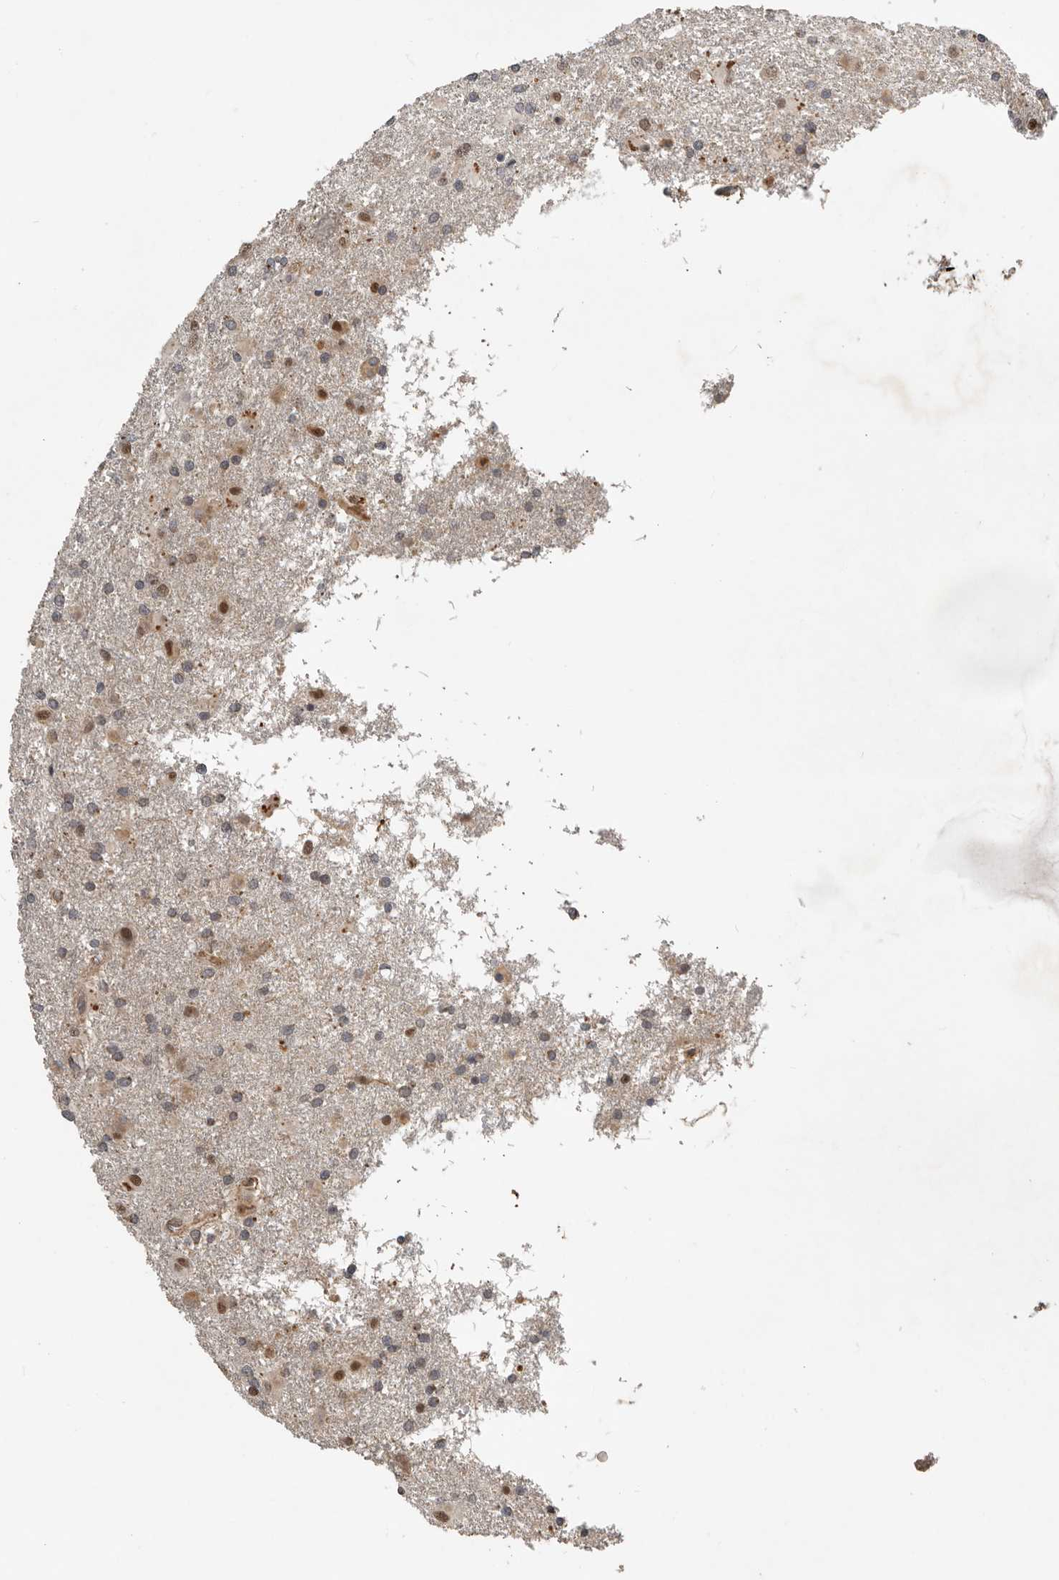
{"staining": {"intensity": "moderate", "quantity": "<25%", "location": "cytoplasmic/membranous,nuclear"}, "tissue": "glioma", "cell_type": "Tumor cells", "image_type": "cancer", "snomed": [{"axis": "morphology", "description": "Glioma, malignant, Low grade"}, {"axis": "topography", "description": "Brain"}], "caption": "About <25% of tumor cells in malignant glioma (low-grade) display moderate cytoplasmic/membranous and nuclear protein staining as visualized by brown immunohistochemical staining.", "gene": "RNF157", "patient": {"sex": "male", "age": 65}}